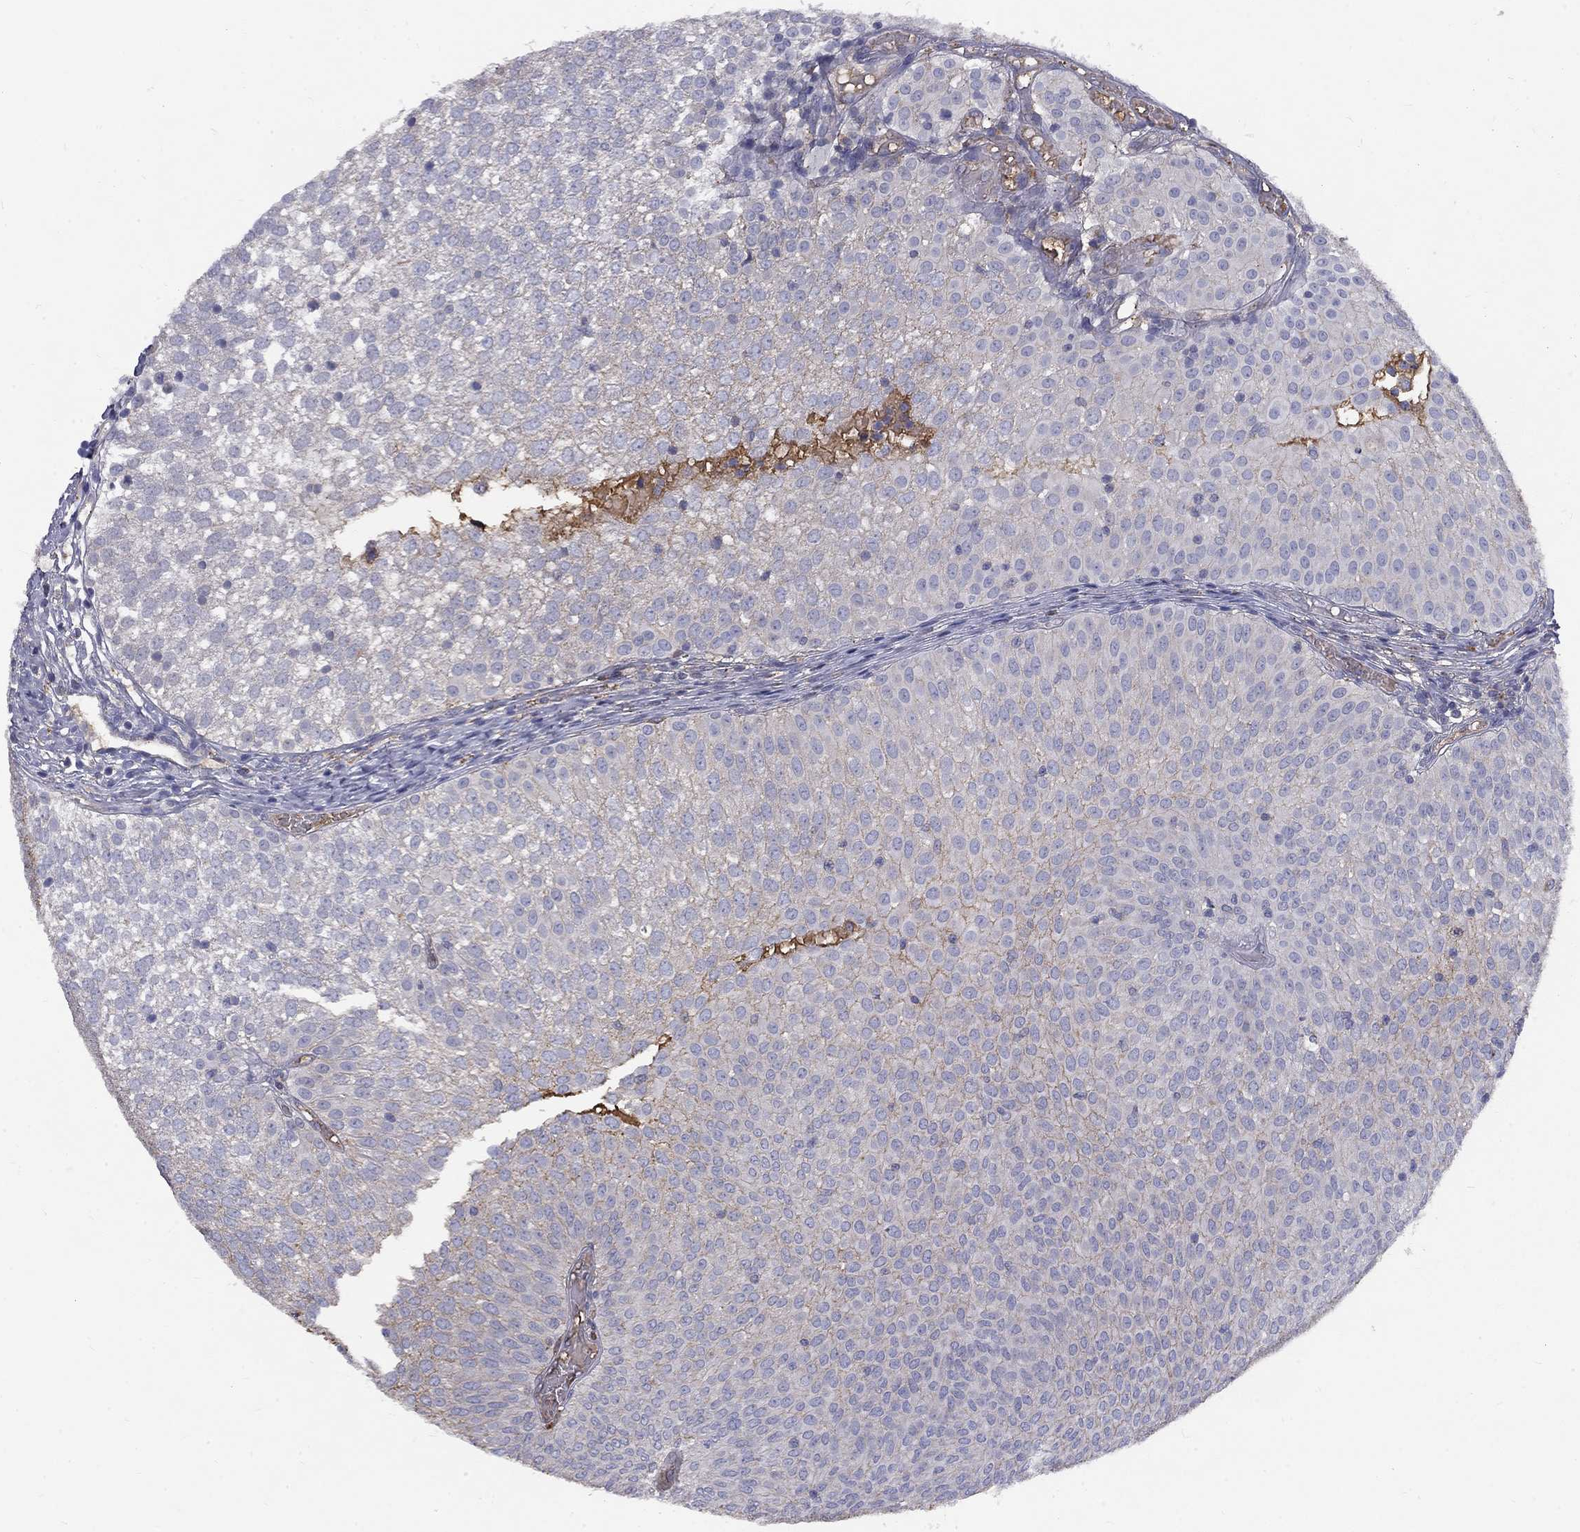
{"staining": {"intensity": "weak", "quantity": "<25%", "location": "cytoplasmic/membranous"}, "tissue": "urothelial cancer", "cell_type": "Tumor cells", "image_type": "cancer", "snomed": [{"axis": "morphology", "description": "Urothelial carcinoma, Low grade"}, {"axis": "topography", "description": "Urinary bladder"}], "caption": "Tumor cells are negative for brown protein staining in urothelial carcinoma (low-grade).", "gene": "EPDR1", "patient": {"sex": "male", "age": 52}}